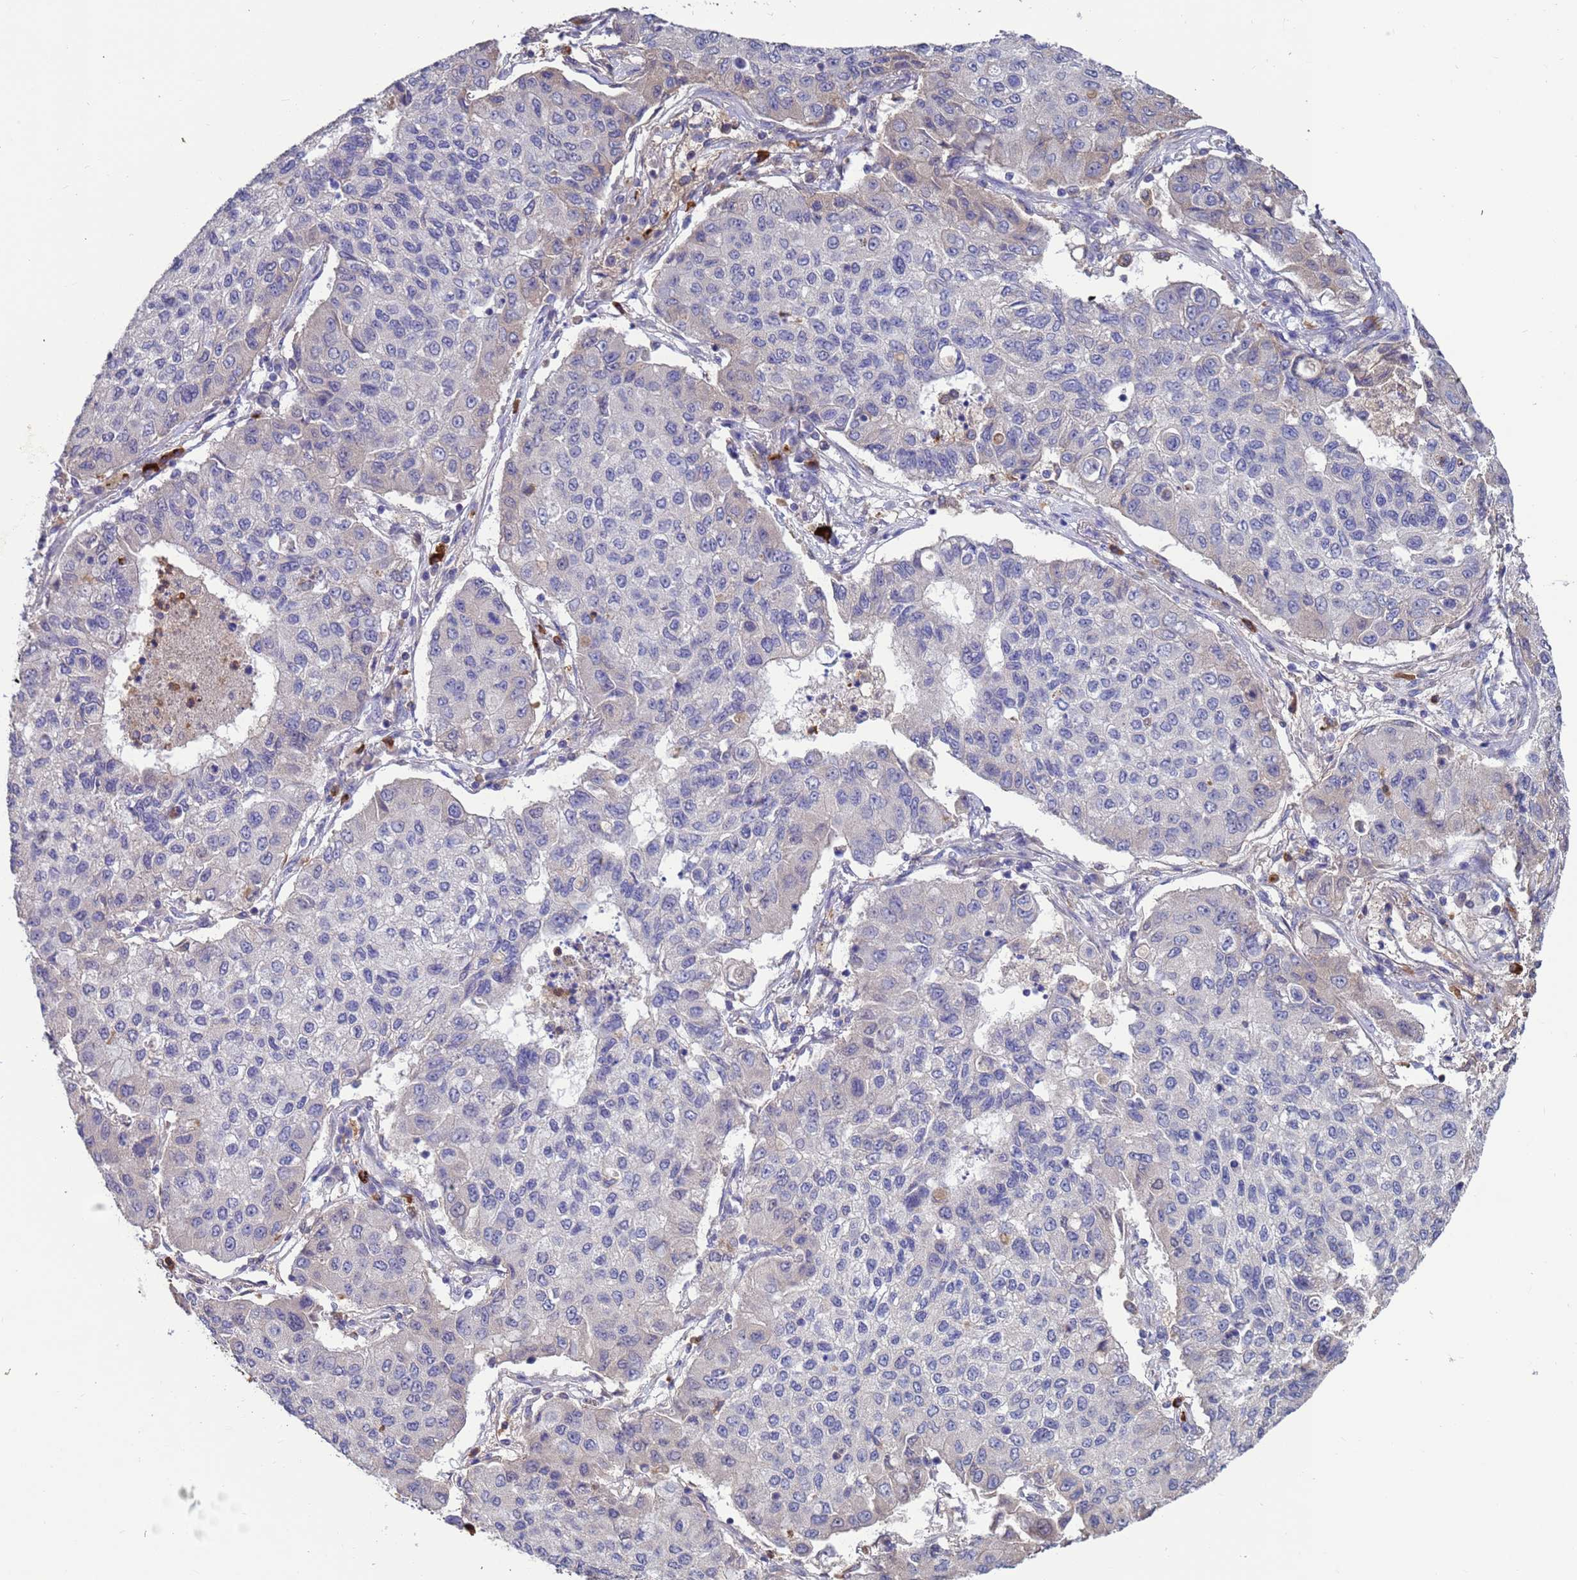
{"staining": {"intensity": "negative", "quantity": "none", "location": "none"}, "tissue": "lung cancer", "cell_type": "Tumor cells", "image_type": "cancer", "snomed": [{"axis": "morphology", "description": "Squamous cell carcinoma, NOS"}, {"axis": "topography", "description": "Lung"}], "caption": "DAB immunohistochemical staining of lung squamous cell carcinoma shows no significant staining in tumor cells.", "gene": "AMPD3", "patient": {"sex": "male", "age": 74}}